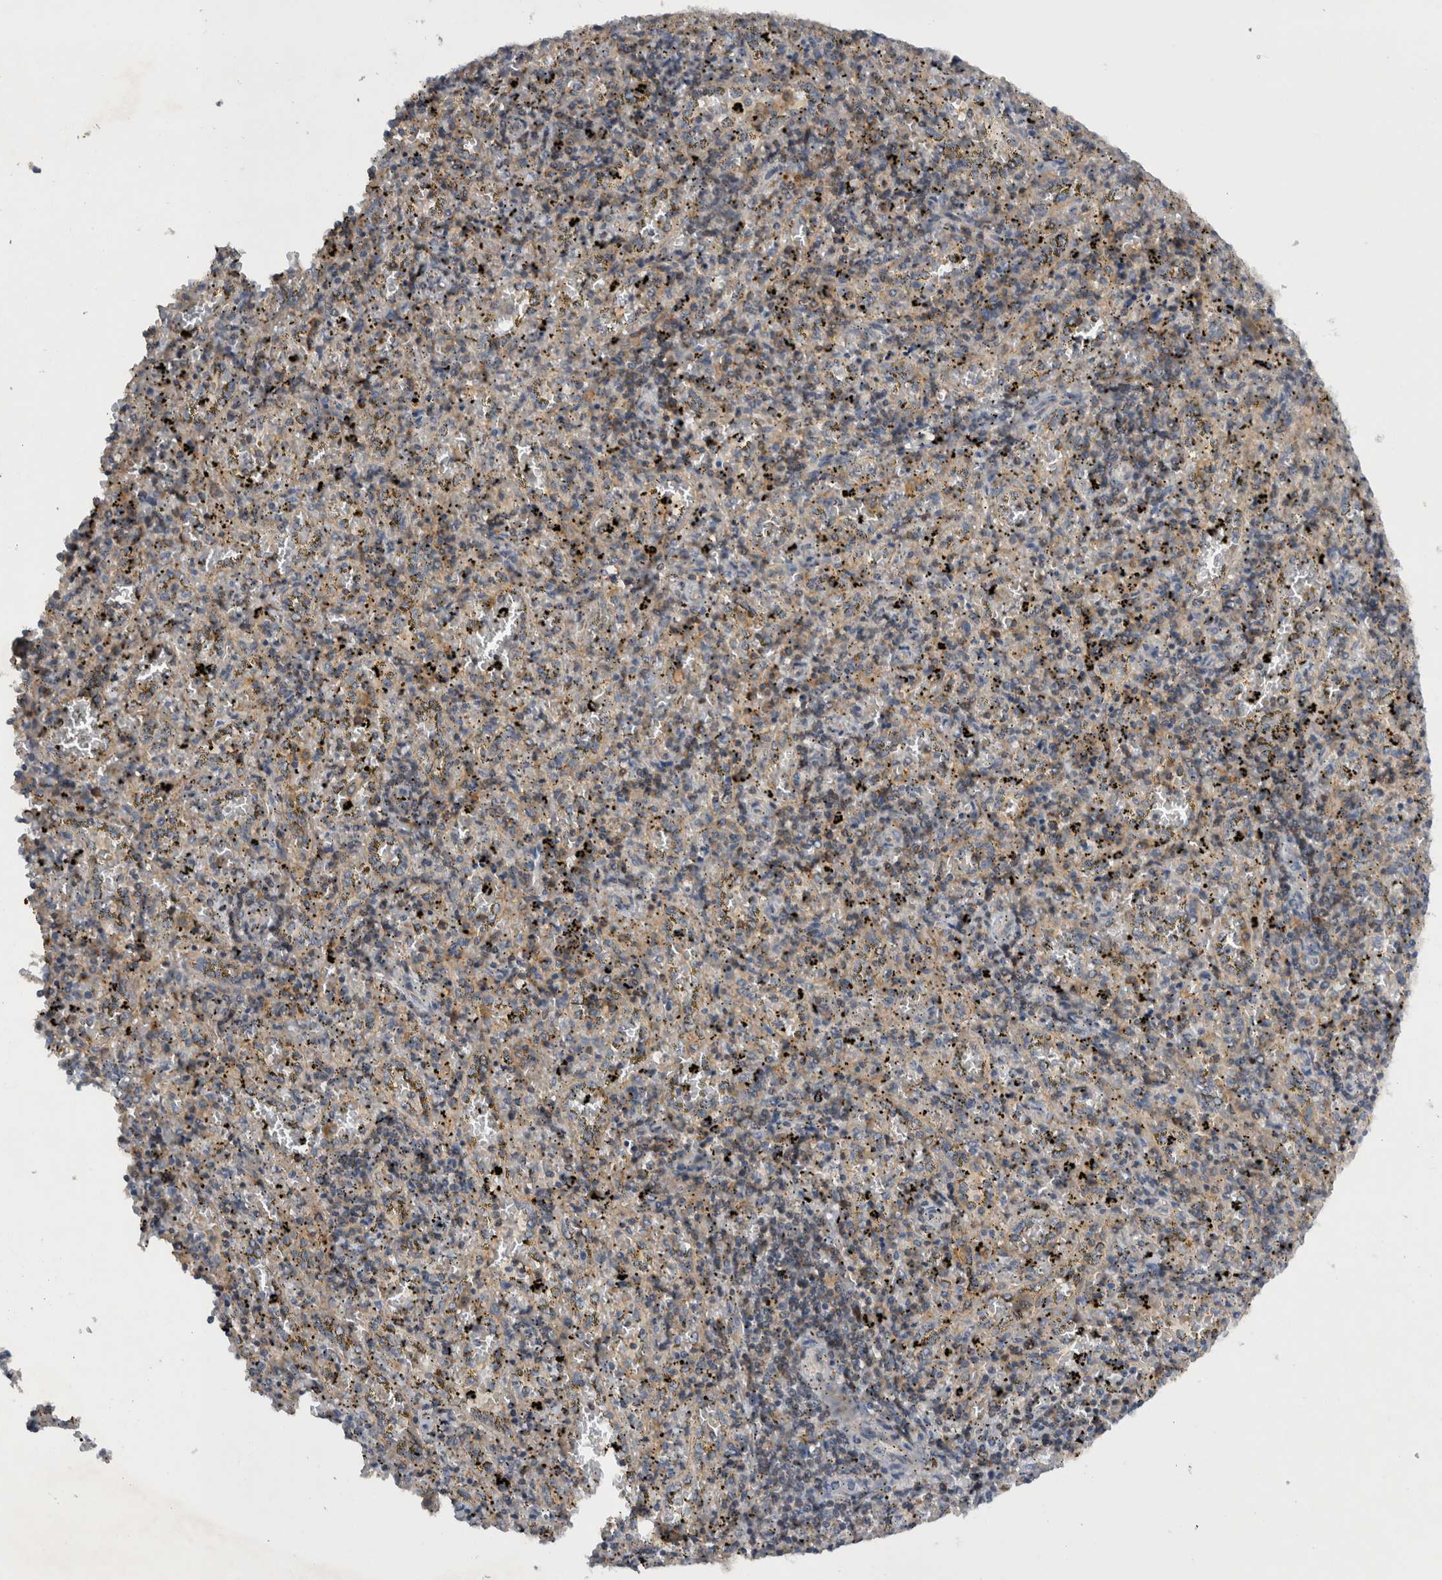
{"staining": {"intensity": "weak", "quantity": "25%-75%", "location": "cytoplasmic/membranous"}, "tissue": "spleen", "cell_type": "Cells in red pulp", "image_type": "normal", "snomed": [{"axis": "morphology", "description": "Normal tissue, NOS"}, {"axis": "topography", "description": "Spleen"}], "caption": "This micrograph displays normal spleen stained with immunohistochemistry (IHC) to label a protein in brown. The cytoplasmic/membranous of cells in red pulp show weak positivity for the protein. Nuclei are counter-stained blue.", "gene": "SCARA5", "patient": {"sex": "male", "age": 11}}